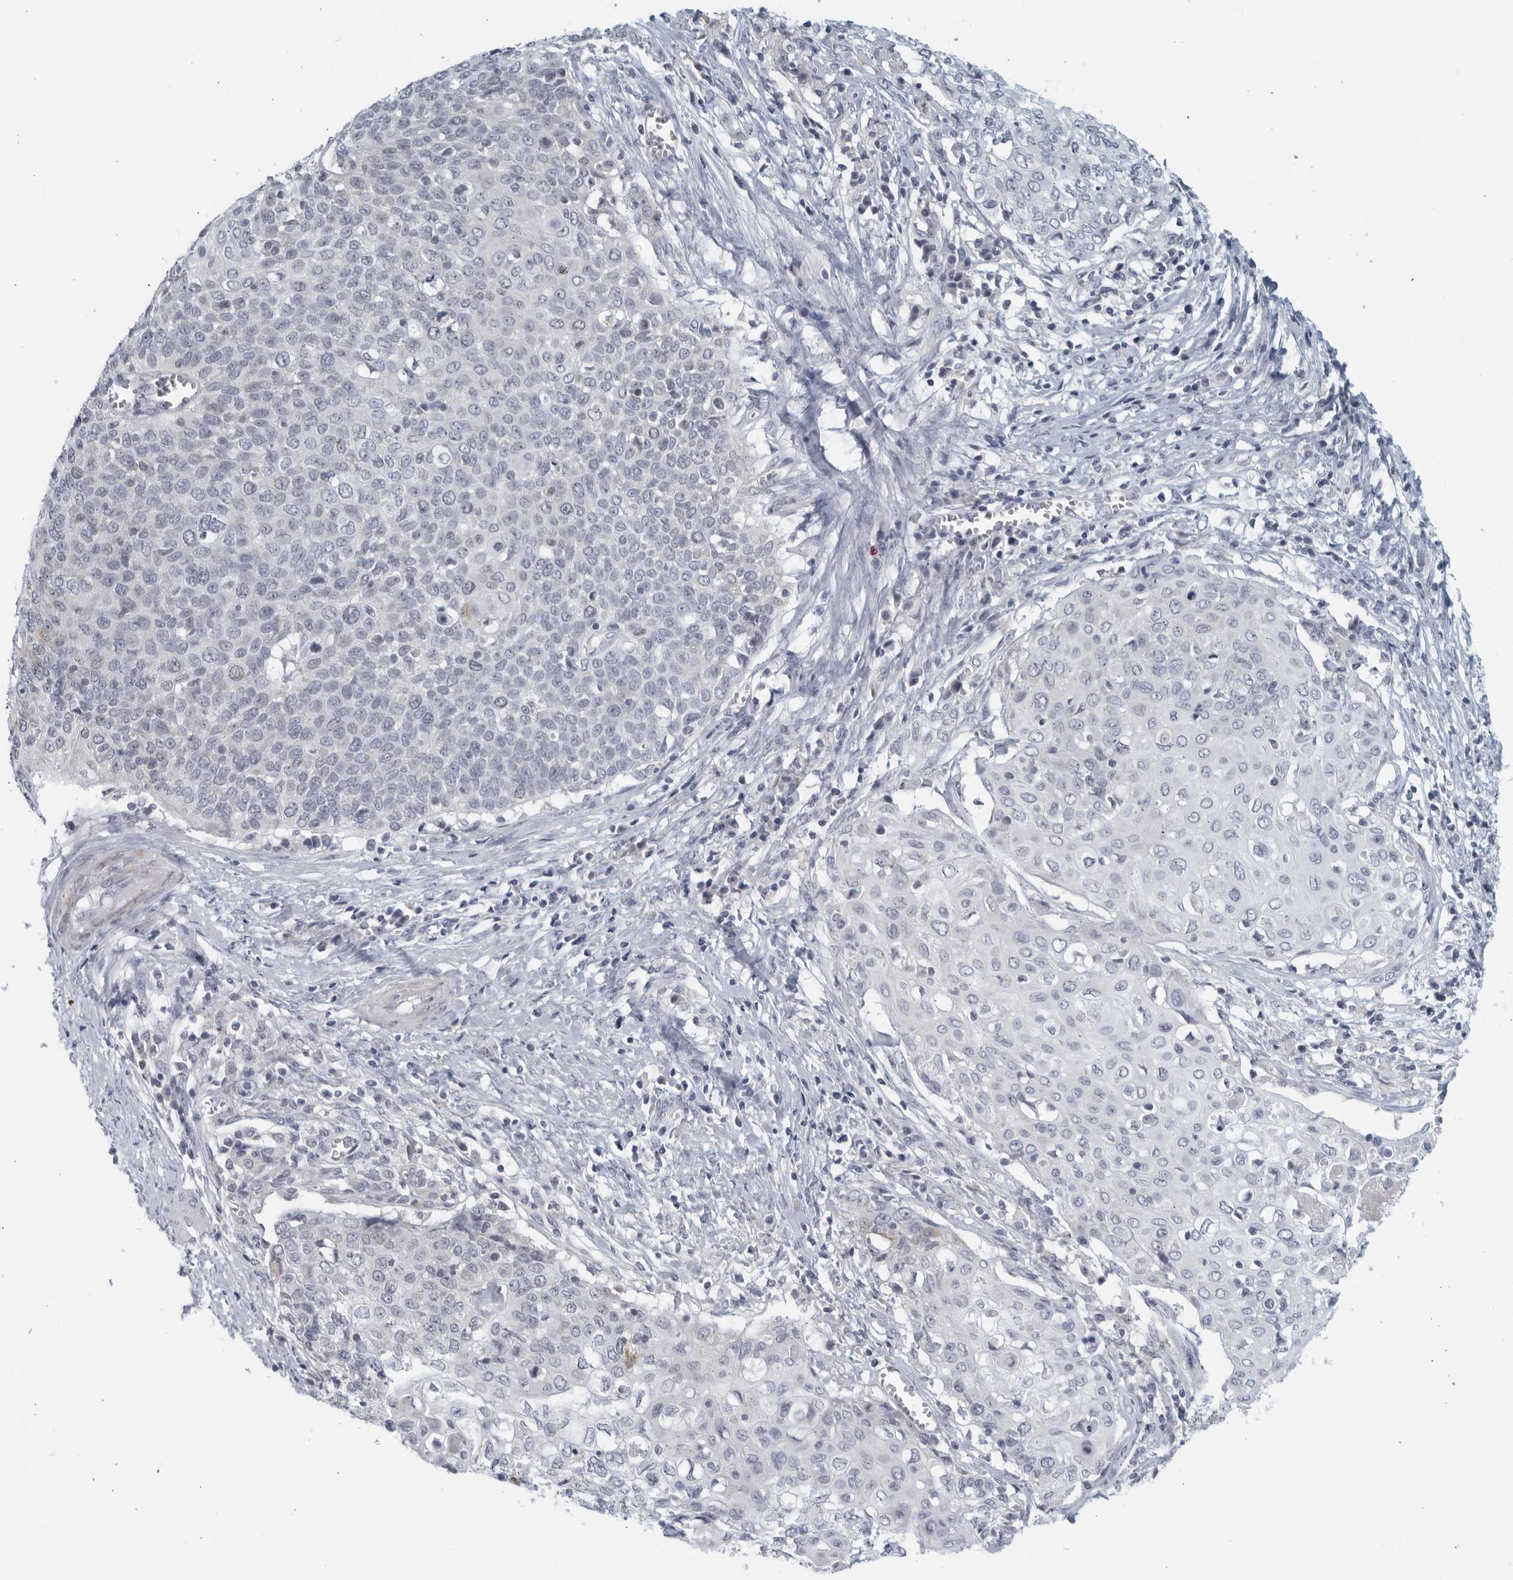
{"staining": {"intensity": "negative", "quantity": "none", "location": "none"}, "tissue": "cervical cancer", "cell_type": "Tumor cells", "image_type": "cancer", "snomed": [{"axis": "morphology", "description": "Squamous cell carcinoma, NOS"}, {"axis": "topography", "description": "Cervix"}], "caption": "Human cervical squamous cell carcinoma stained for a protein using immunohistochemistry exhibits no expression in tumor cells.", "gene": "MATN1", "patient": {"sex": "female", "age": 39}}